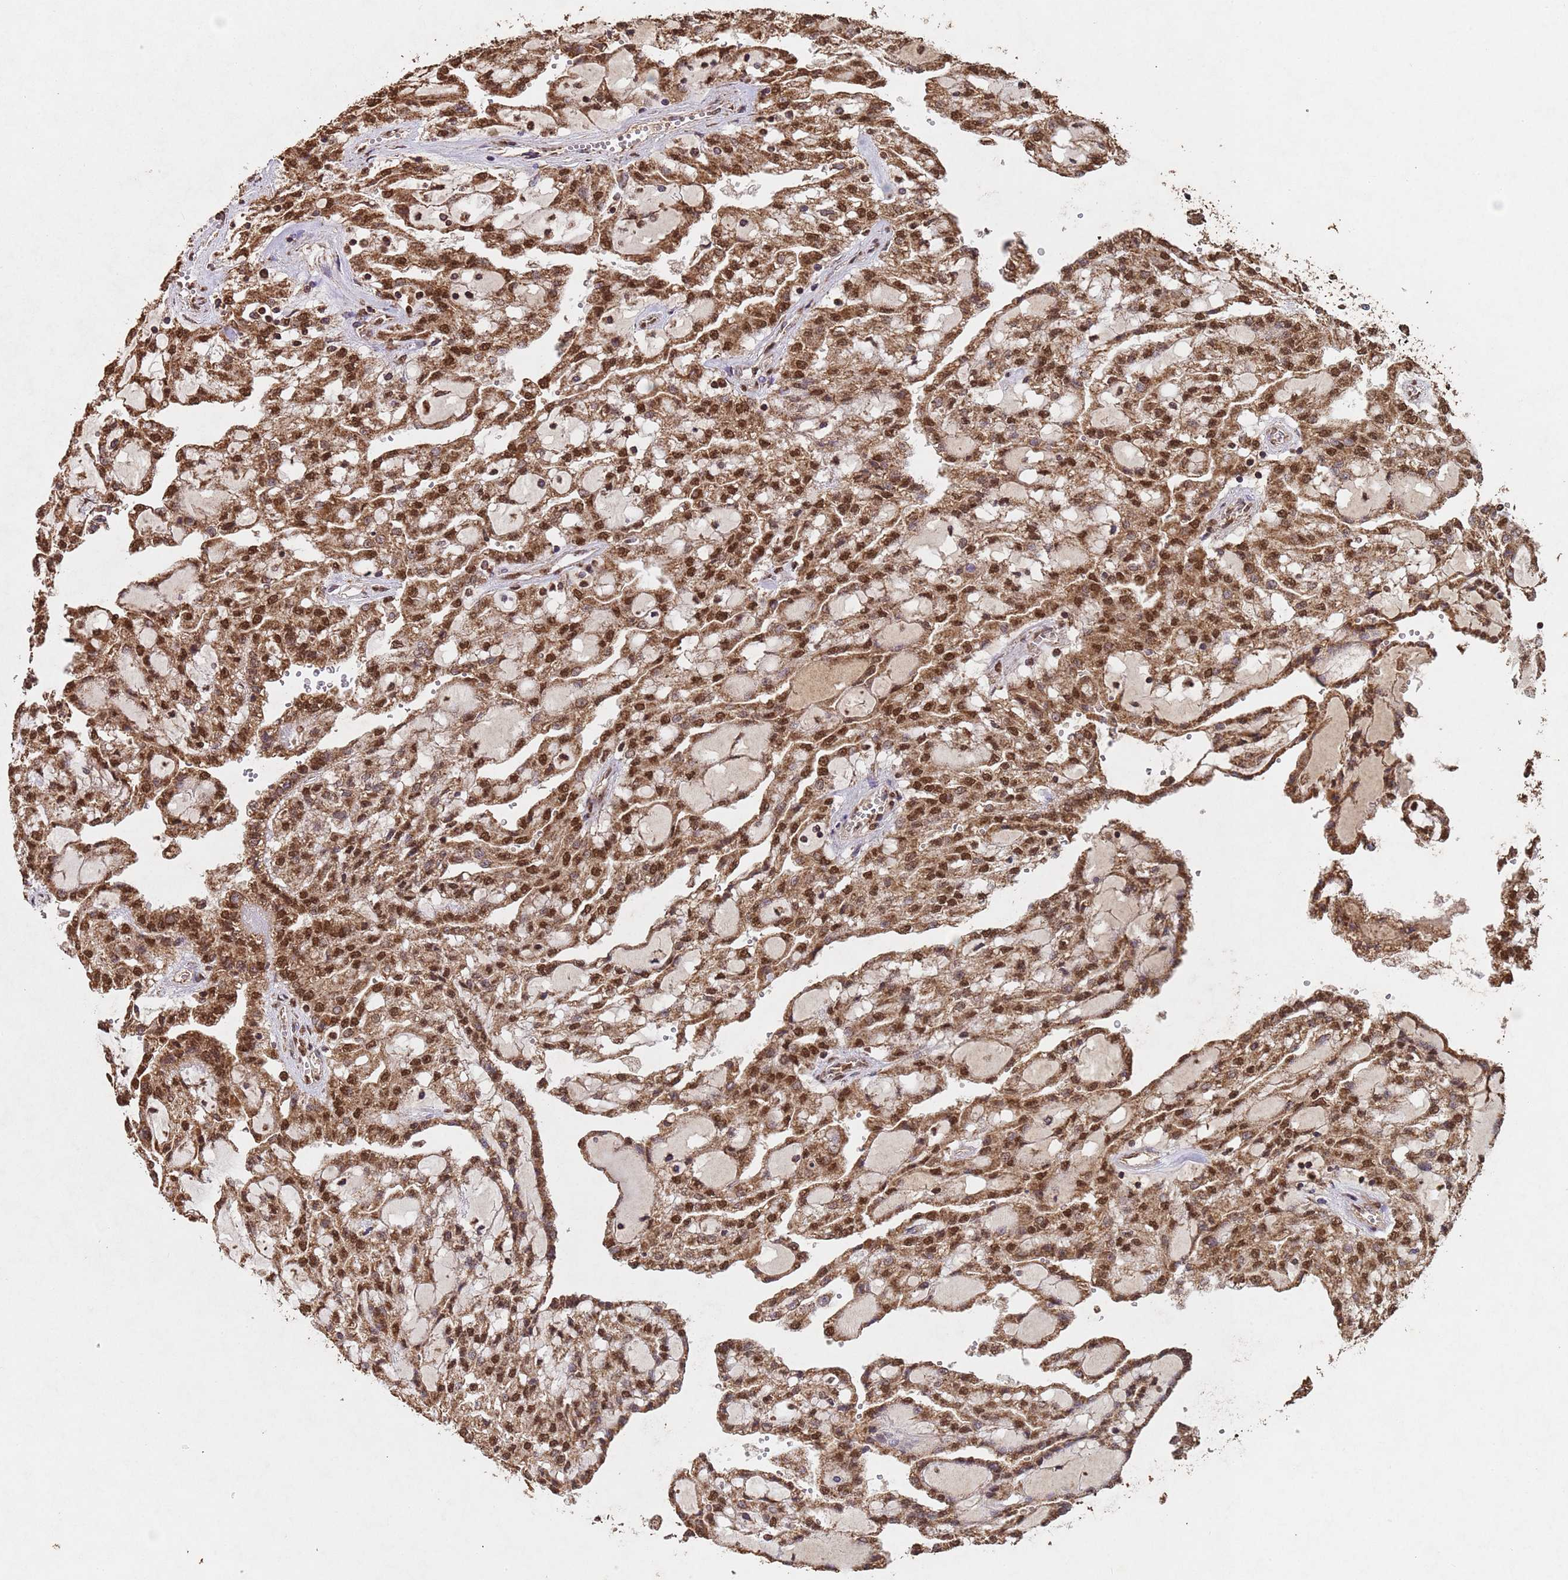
{"staining": {"intensity": "strong", "quantity": ">75%", "location": "cytoplasmic/membranous,nuclear"}, "tissue": "renal cancer", "cell_type": "Tumor cells", "image_type": "cancer", "snomed": [{"axis": "morphology", "description": "Adenocarcinoma, NOS"}, {"axis": "topography", "description": "Kidney"}], "caption": "A micrograph showing strong cytoplasmic/membranous and nuclear staining in about >75% of tumor cells in renal cancer (adenocarcinoma), as visualized by brown immunohistochemical staining.", "gene": "HDAC10", "patient": {"sex": "male", "age": 63}}